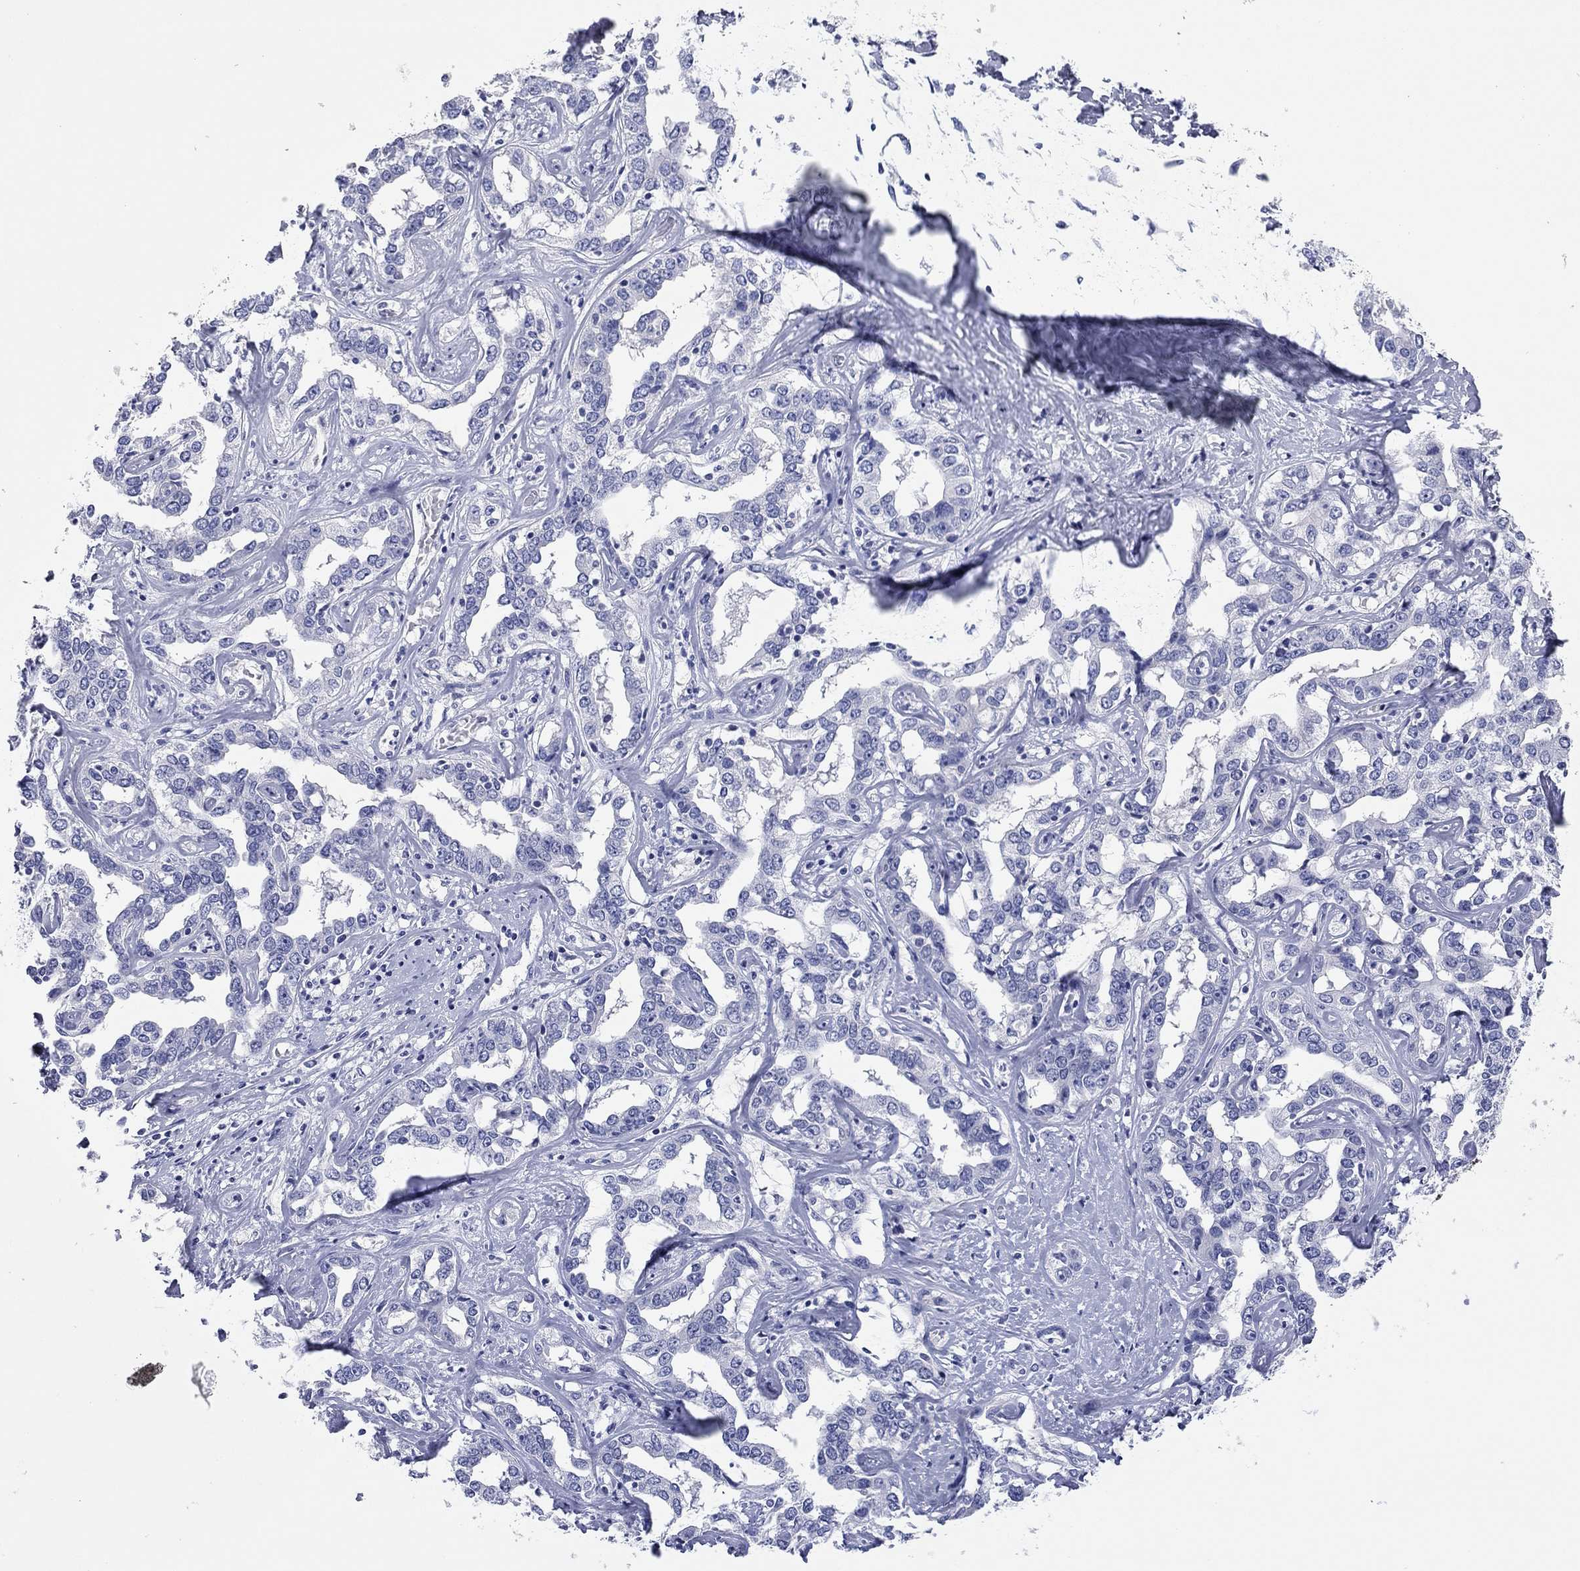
{"staining": {"intensity": "negative", "quantity": "none", "location": "none"}, "tissue": "liver cancer", "cell_type": "Tumor cells", "image_type": "cancer", "snomed": [{"axis": "morphology", "description": "Cholangiocarcinoma"}, {"axis": "topography", "description": "Liver"}], "caption": "Tumor cells show no significant protein expression in liver cancer.", "gene": "TMEM221", "patient": {"sex": "male", "age": 59}}